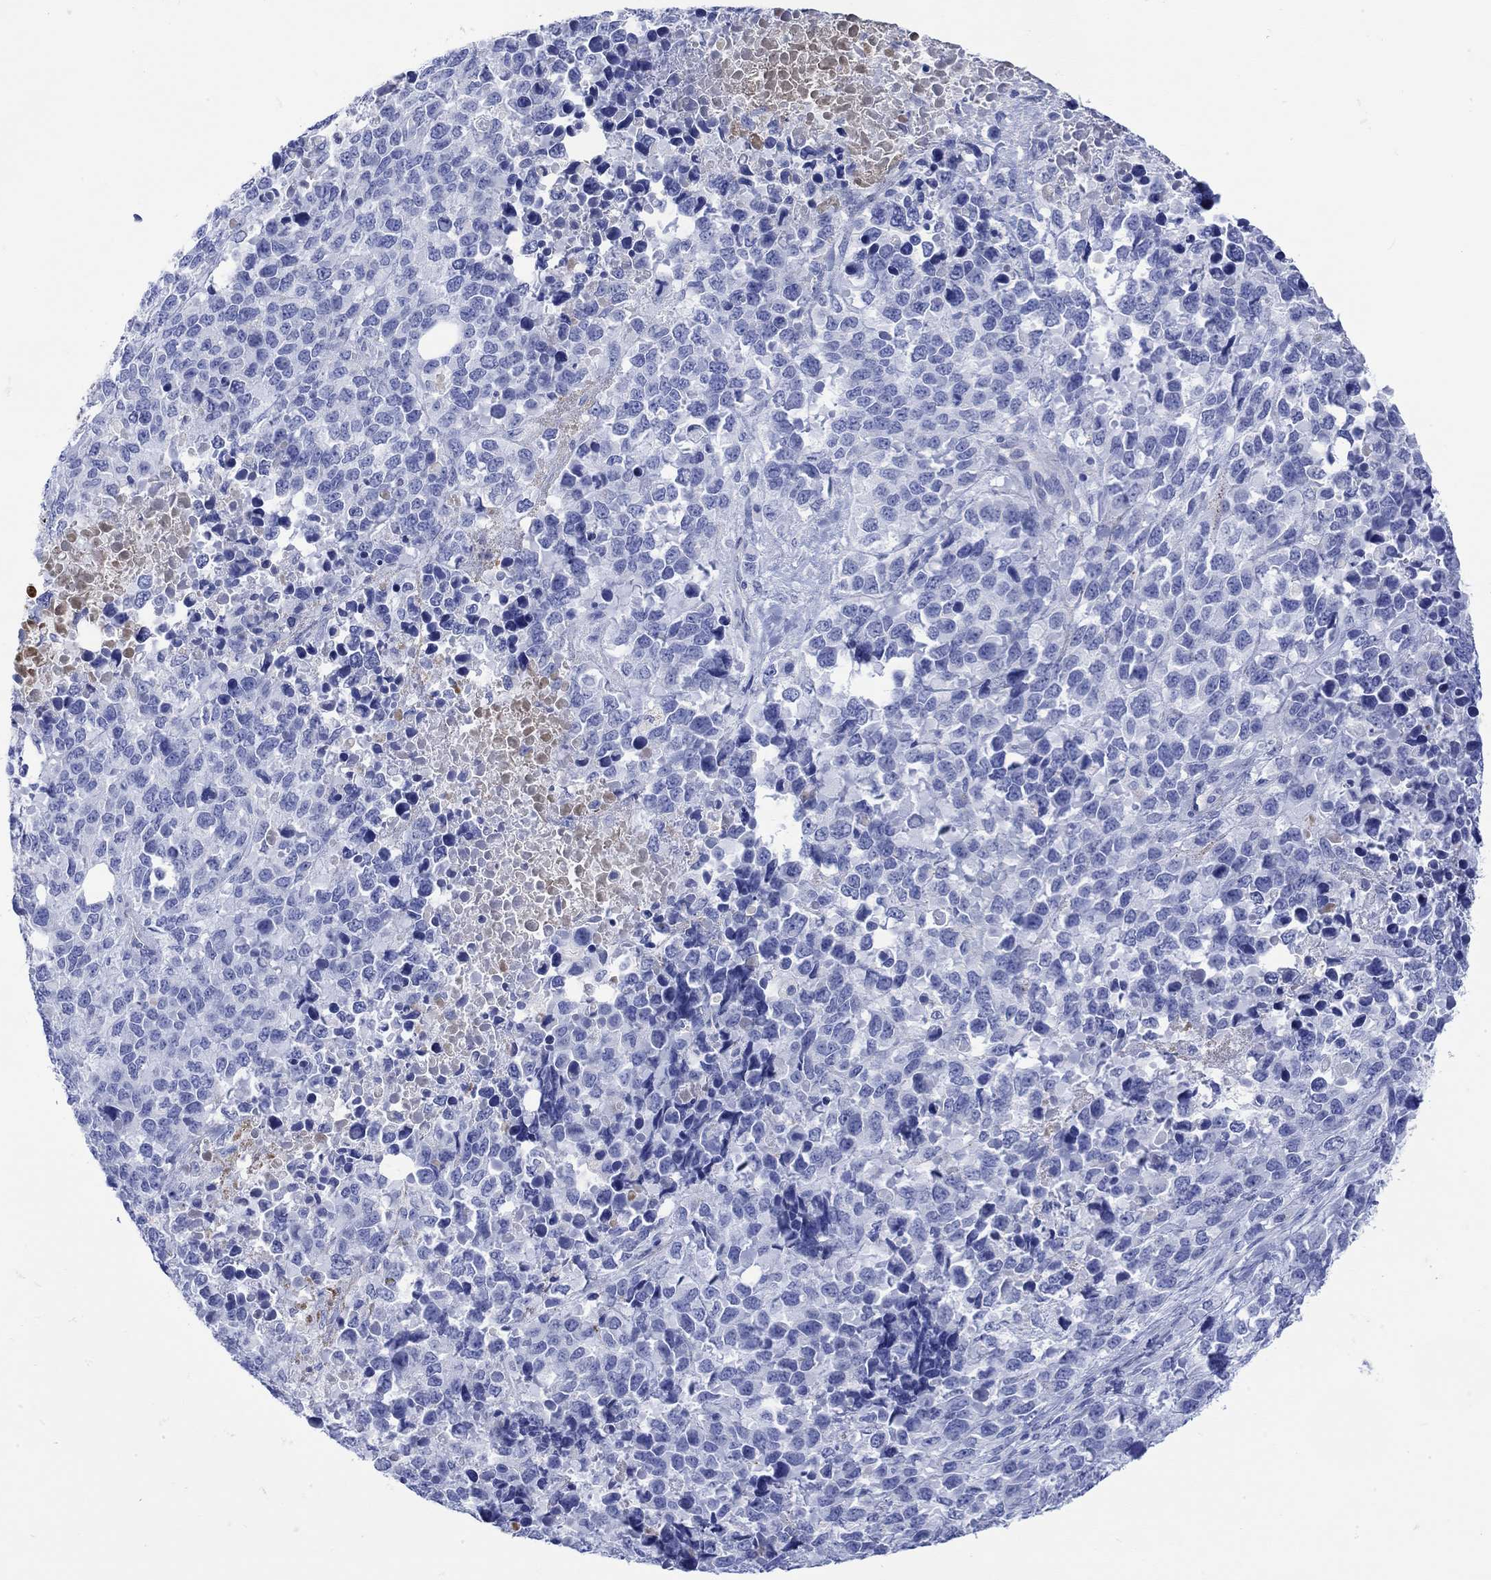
{"staining": {"intensity": "negative", "quantity": "none", "location": "none"}, "tissue": "melanoma", "cell_type": "Tumor cells", "image_type": "cancer", "snomed": [{"axis": "morphology", "description": "Malignant melanoma, Metastatic site"}, {"axis": "topography", "description": "Skin"}], "caption": "Histopathology image shows no protein staining in tumor cells of malignant melanoma (metastatic site) tissue. (Brightfield microscopy of DAB (3,3'-diaminobenzidine) IHC at high magnification).", "gene": "ANKMY1", "patient": {"sex": "male", "age": 84}}